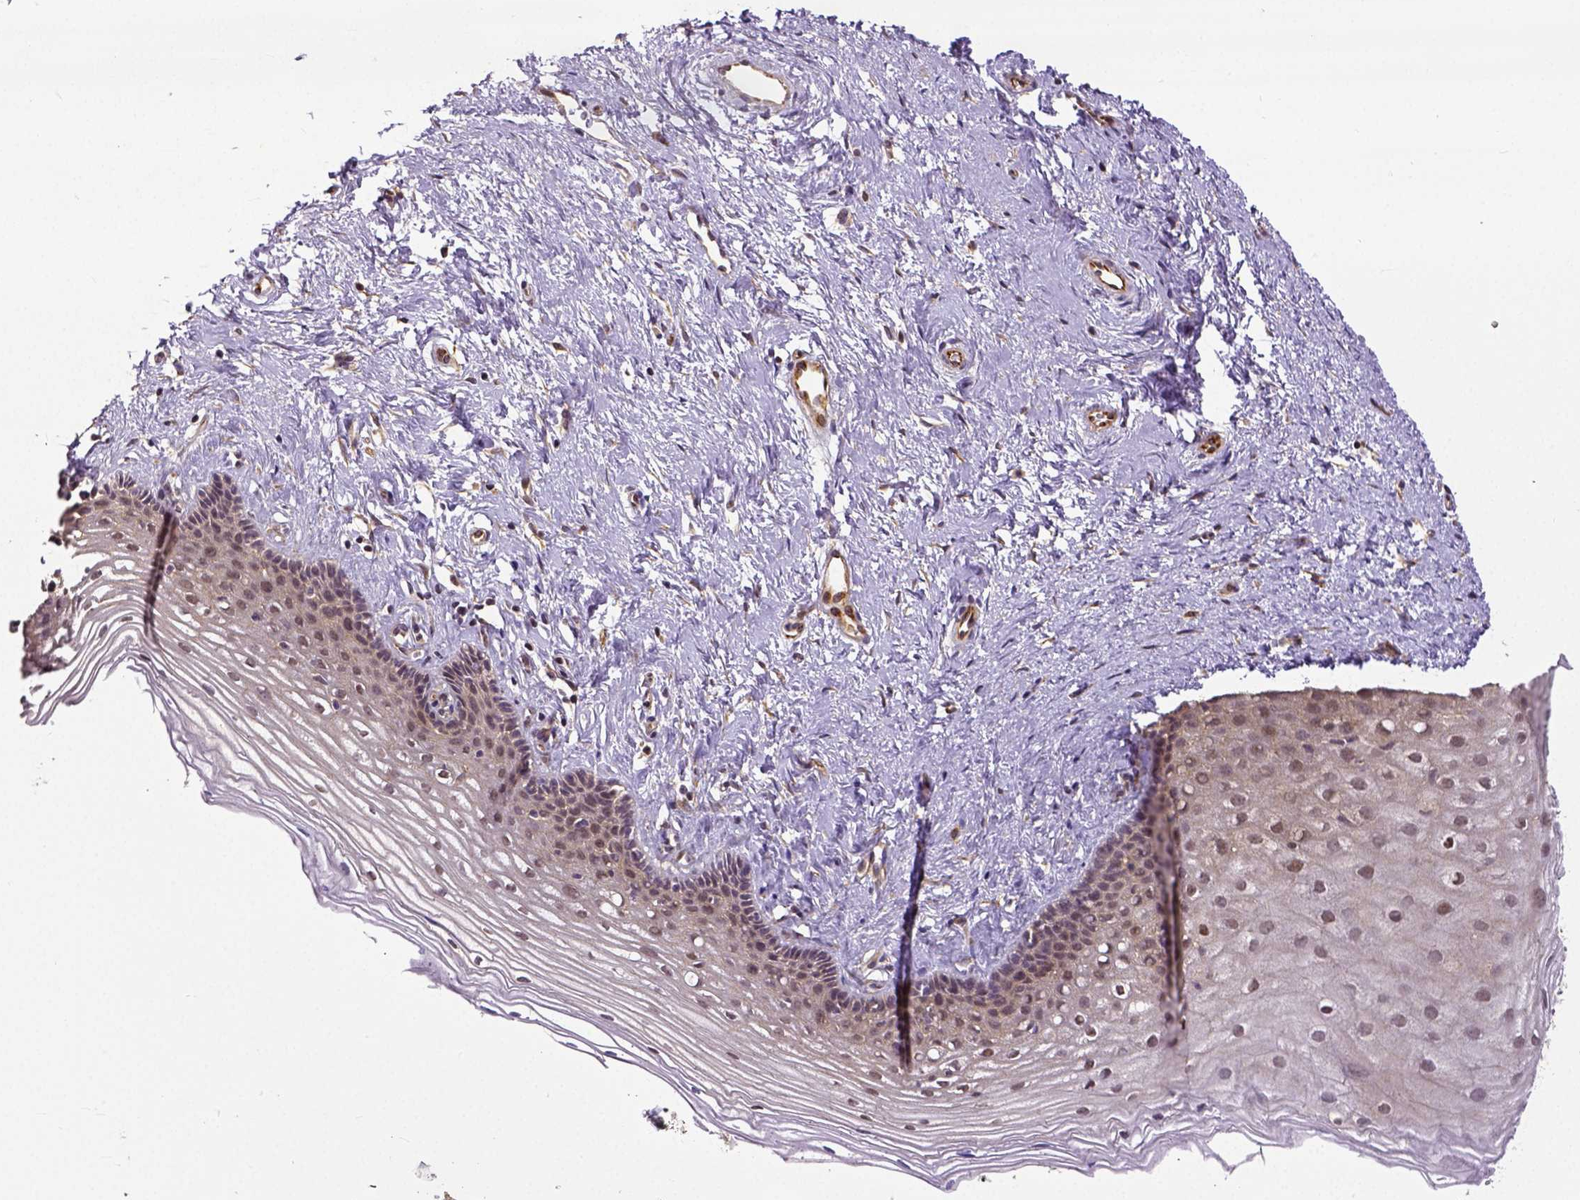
{"staining": {"intensity": "weak", "quantity": "25%-75%", "location": "cytoplasmic/membranous"}, "tissue": "cervix", "cell_type": "Squamous epithelial cells", "image_type": "normal", "snomed": [{"axis": "morphology", "description": "Normal tissue, NOS"}, {"axis": "topography", "description": "Cervix"}], "caption": "An IHC photomicrograph of unremarkable tissue is shown. Protein staining in brown shows weak cytoplasmic/membranous positivity in cervix within squamous epithelial cells.", "gene": "DICER1", "patient": {"sex": "female", "age": 40}}